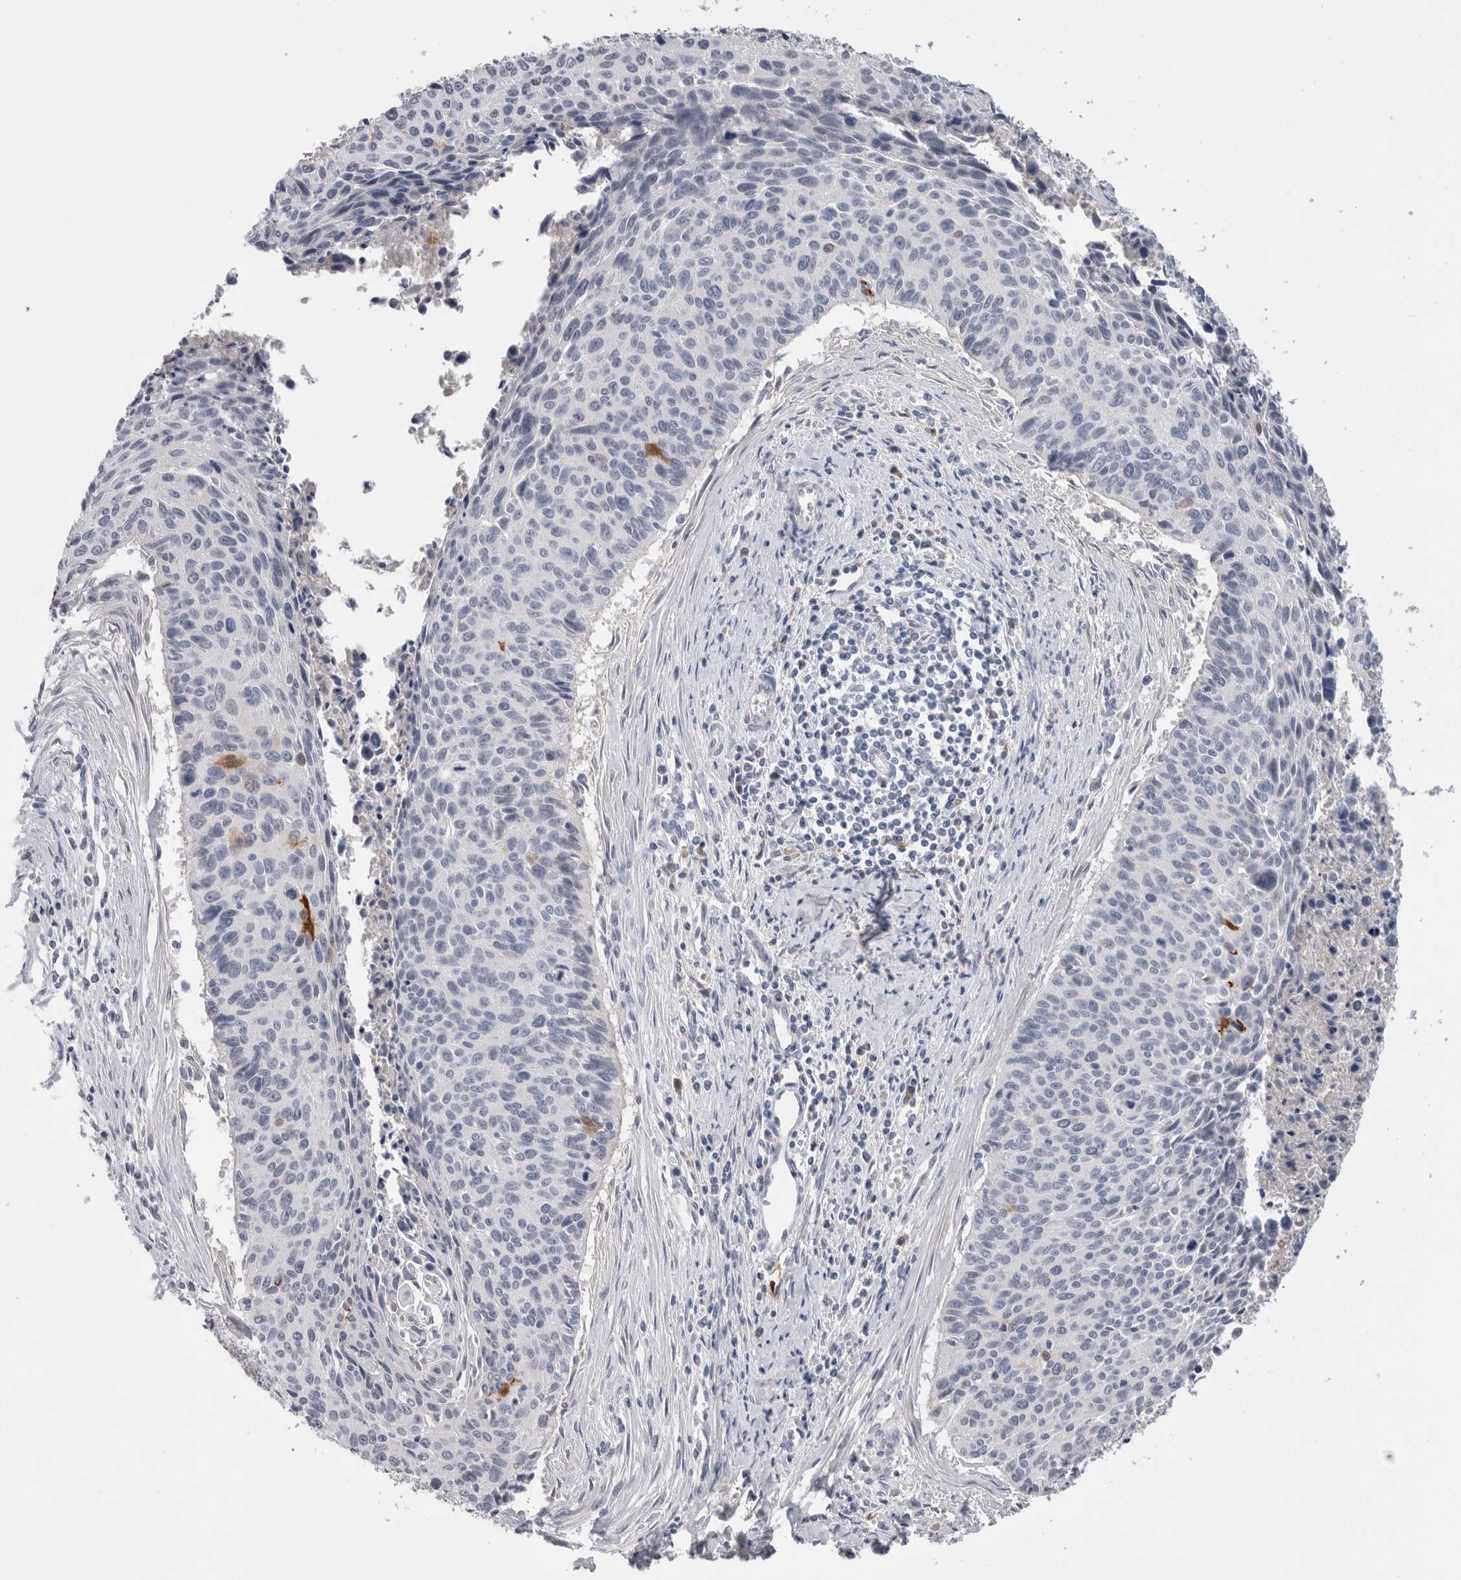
{"staining": {"intensity": "negative", "quantity": "none", "location": "none"}, "tissue": "cervical cancer", "cell_type": "Tumor cells", "image_type": "cancer", "snomed": [{"axis": "morphology", "description": "Squamous cell carcinoma, NOS"}, {"axis": "topography", "description": "Cervix"}], "caption": "Cervical cancer (squamous cell carcinoma) stained for a protein using IHC exhibits no staining tumor cells.", "gene": "FABP4", "patient": {"sex": "female", "age": 55}}